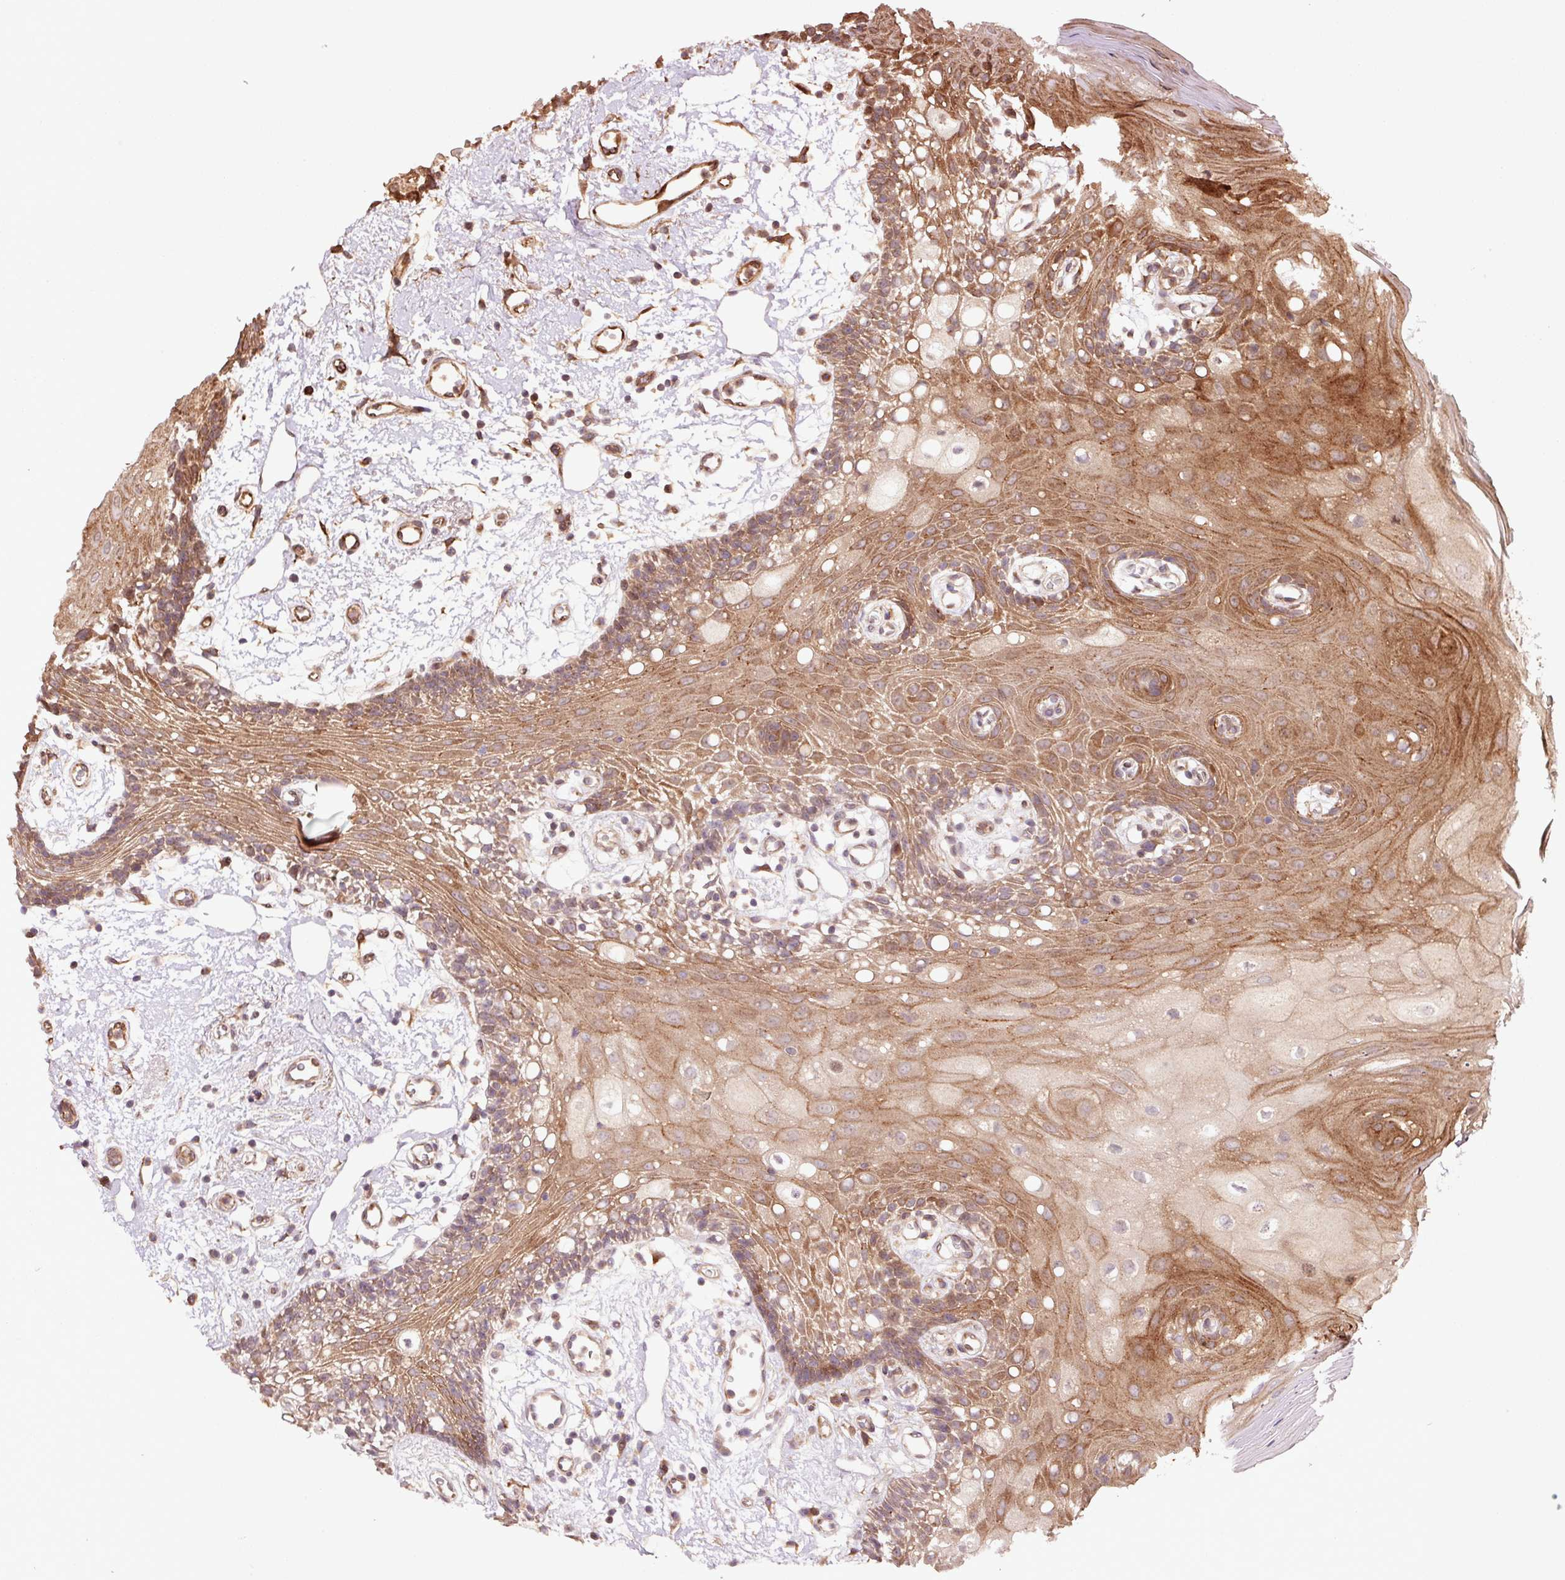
{"staining": {"intensity": "strong", "quantity": "25%-75%", "location": "cytoplasmic/membranous"}, "tissue": "oral mucosa", "cell_type": "Squamous epithelial cells", "image_type": "normal", "snomed": [{"axis": "morphology", "description": "Normal tissue, NOS"}, {"axis": "topography", "description": "Oral tissue"}], "caption": "High-magnification brightfield microscopy of benign oral mucosa stained with DAB (3,3'-diaminobenzidine) (brown) and counterstained with hematoxylin (blue). squamous epithelial cells exhibit strong cytoplasmic/membranous positivity is present in about25%-75% of cells.", "gene": "OXER1", "patient": {"sex": "female", "age": 59}}